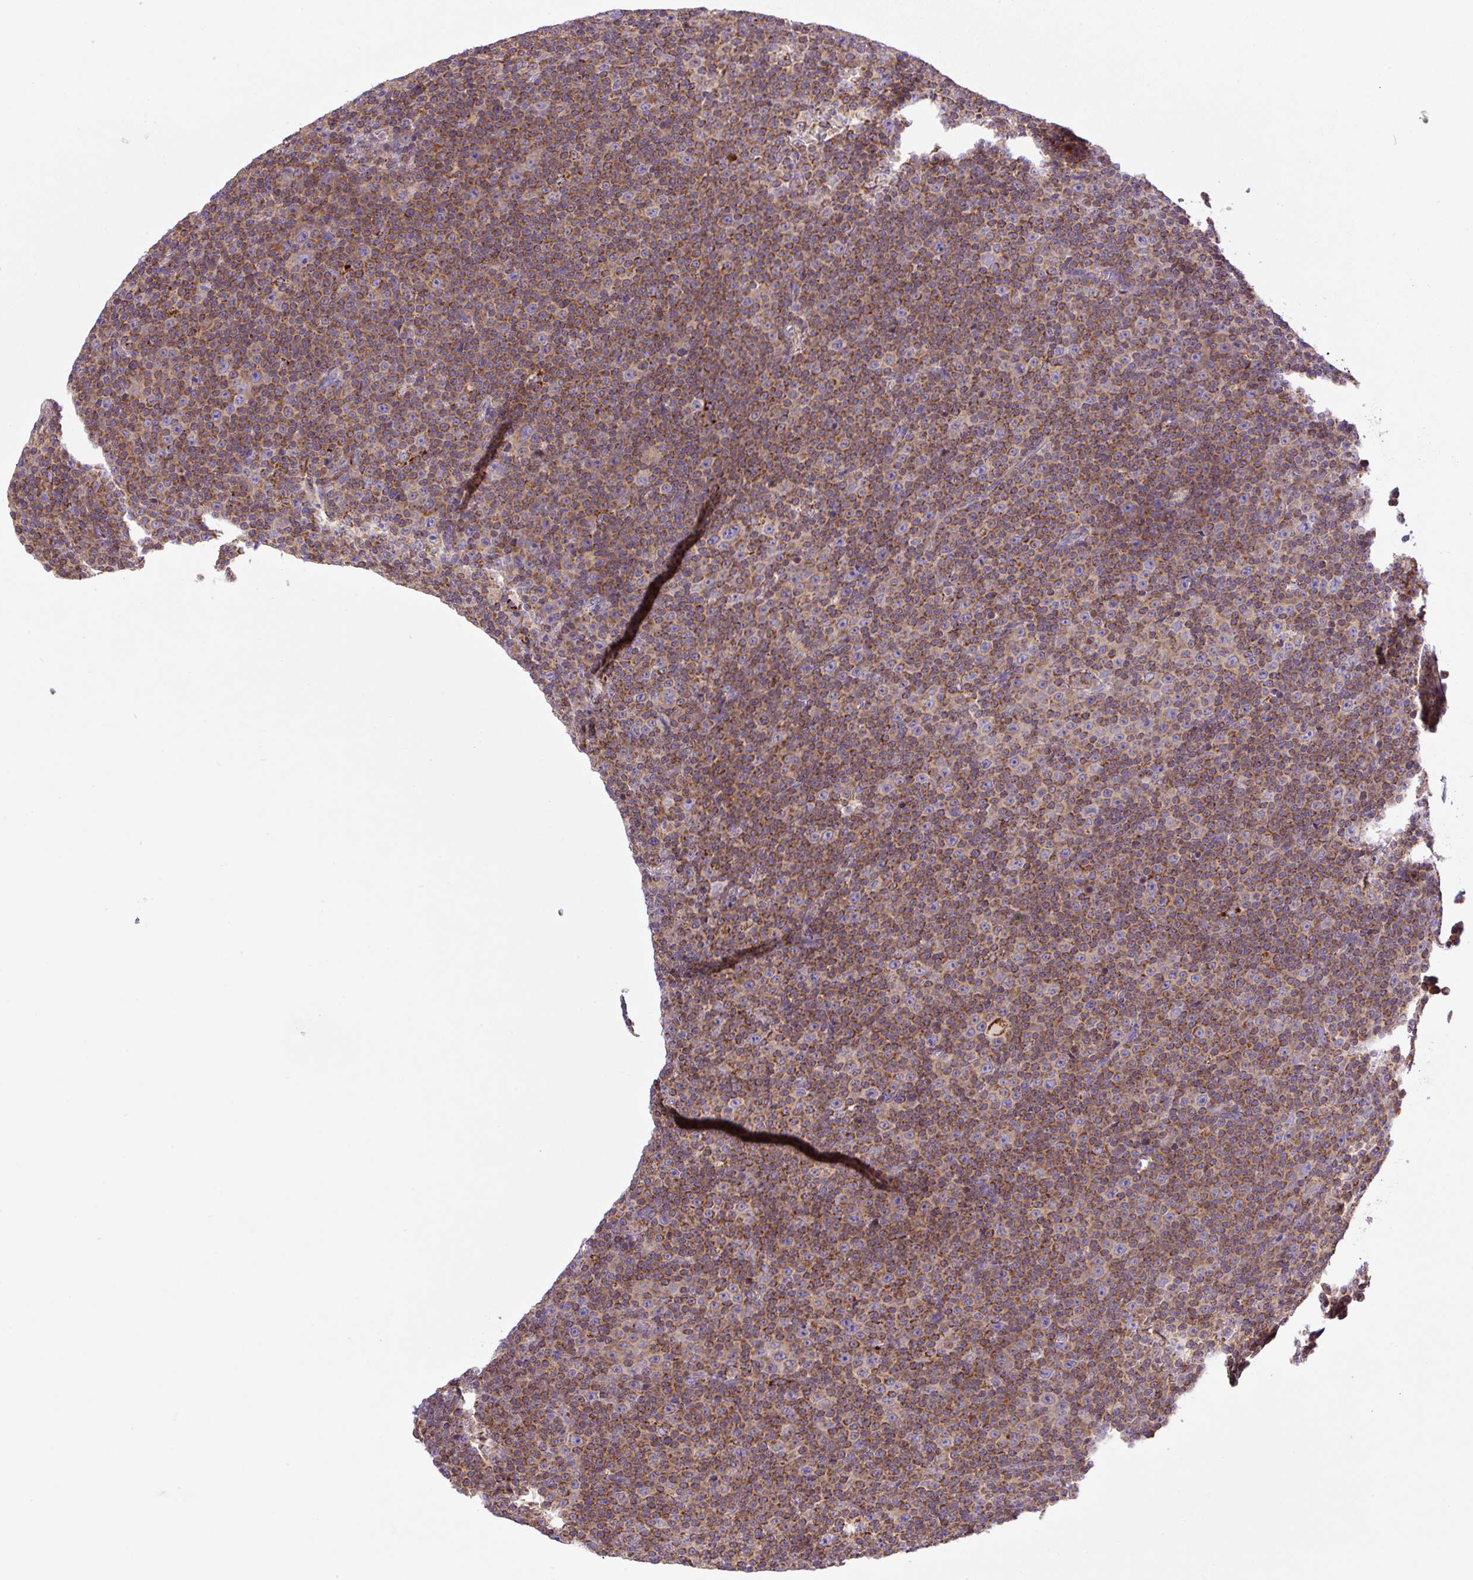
{"staining": {"intensity": "moderate", "quantity": ">75%", "location": "cytoplasmic/membranous"}, "tissue": "lymphoma", "cell_type": "Tumor cells", "image_type": "cancer", "snomed": [{"axis": "morphology", "description": "Malignant lymphoma, non-Hodgkin's type, Low grade"}, {"axis": "topography", "description": "Lymph node"}], "caption": "Immunohistochemistry micrograph of lymphoma stained for a protein (brown), which reveals medium levels of moderate cytoplasmic/membranous expression in about >75% of tumor cells.", "gene": "NF1", "patient": {"sex": "female", "age": 67}}